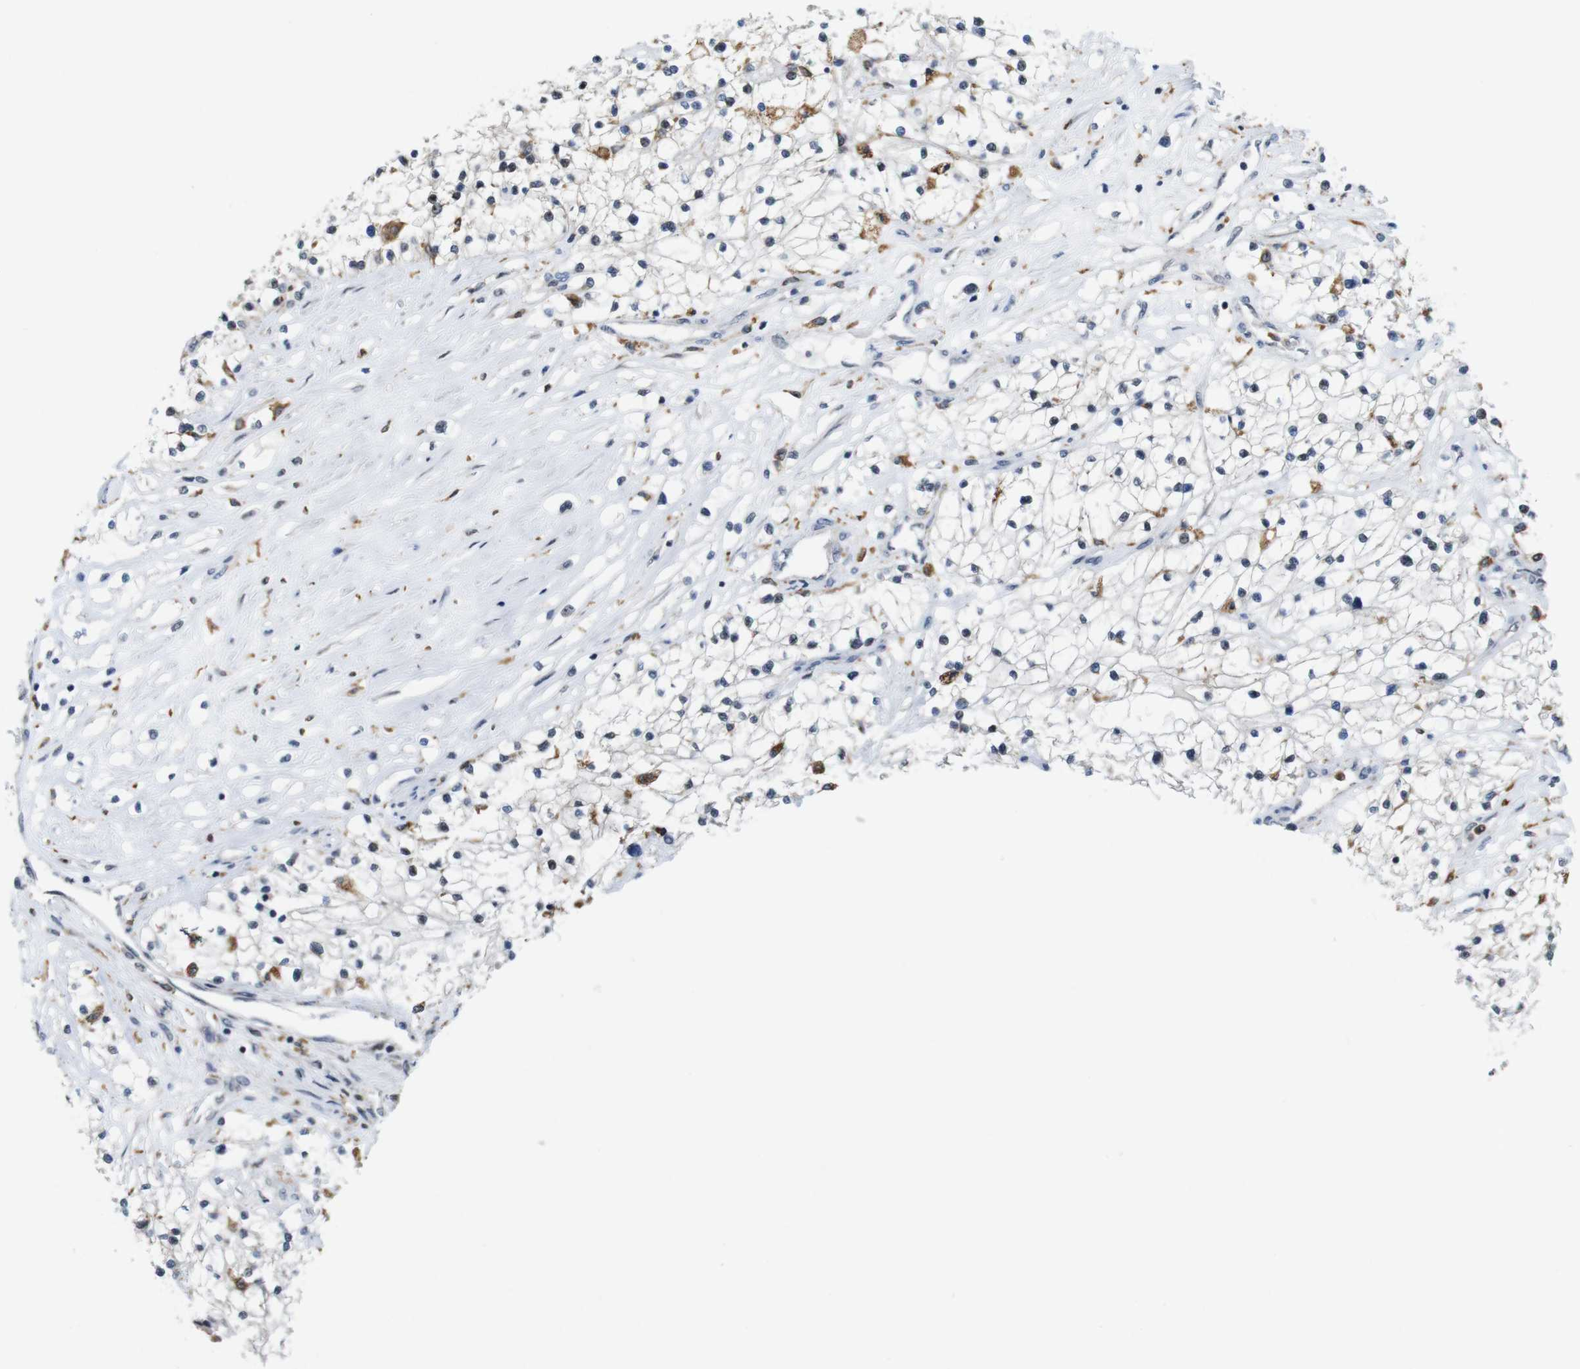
{"staining": {"intensity": "weak", "quantity": "<25%", "location": "cytoplasmic/membranous,nuclear"}, "tissue": "renal cancer", "cell_type": "Tumor cells", "image_type": "cancer", "snomed": [{"axis": "morphology", "description": "Adenocarcinoma, NOS"}, {"axis": "topography", "description": "Kidney"}], "caption": "An IHC image of renal cancer is shown. There is no staining in tumor cells of renal cancer.", "gene": "PNMA8A", "patient": {"sex": "male", "age": 68}}